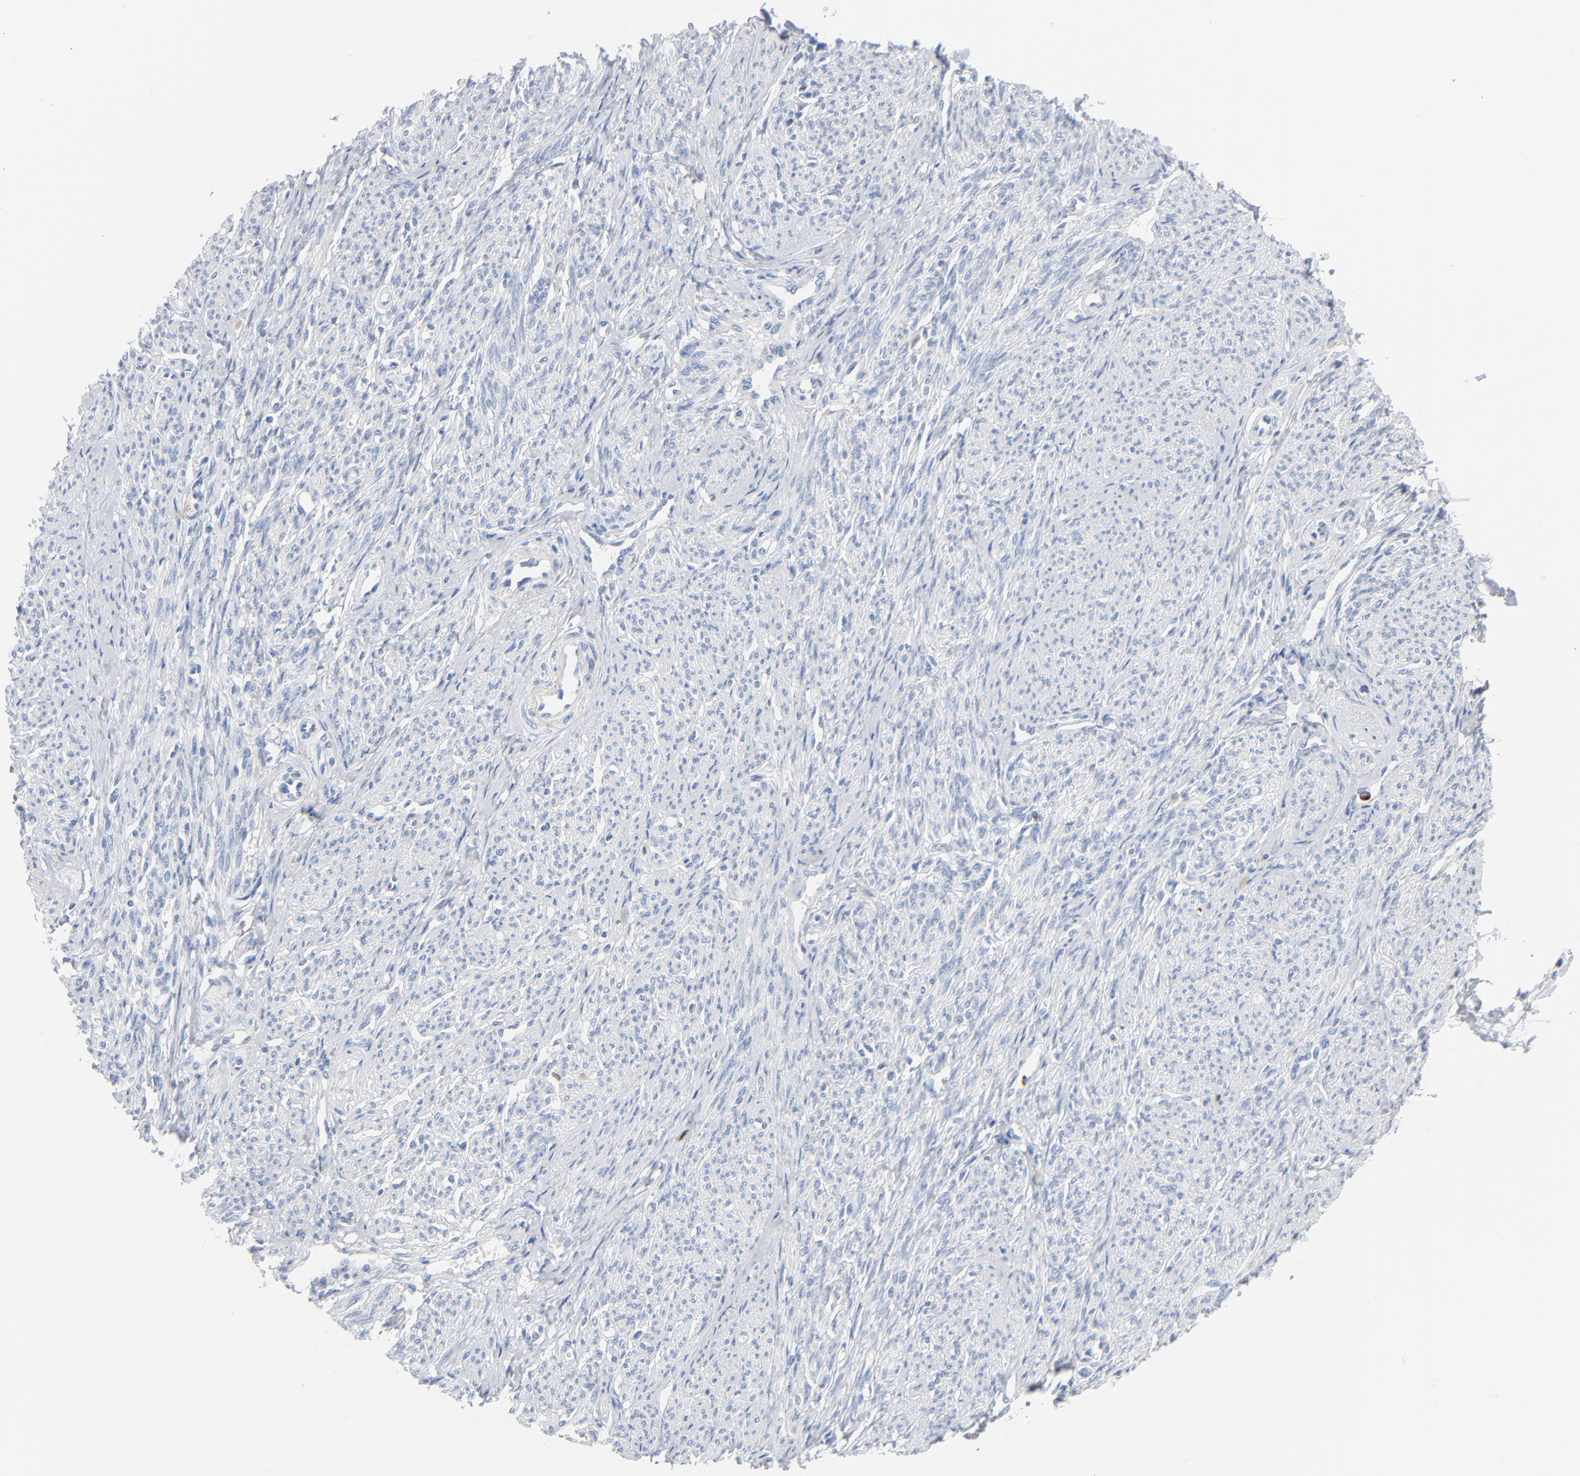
{"staining": {"intensity": "negative", "quantity": "none", "location": "none"}, "tissue": "smooth muscle", "cell_type": "Smooth muscle cells", "image_type": "normal", "snomed": [{"axis": "morphology", "description": "Normal tissue, NOS"}, {"axis": "topography", "description": "Smooth muscle"}], "caption": "The immunohistochemistry photomicrograph has no significant expression in smooth muscle cells of smooth muscle. Nuclei are stained in blue.", "gene": "GZMB", "patient": {"sex": "female", "age": 65}}